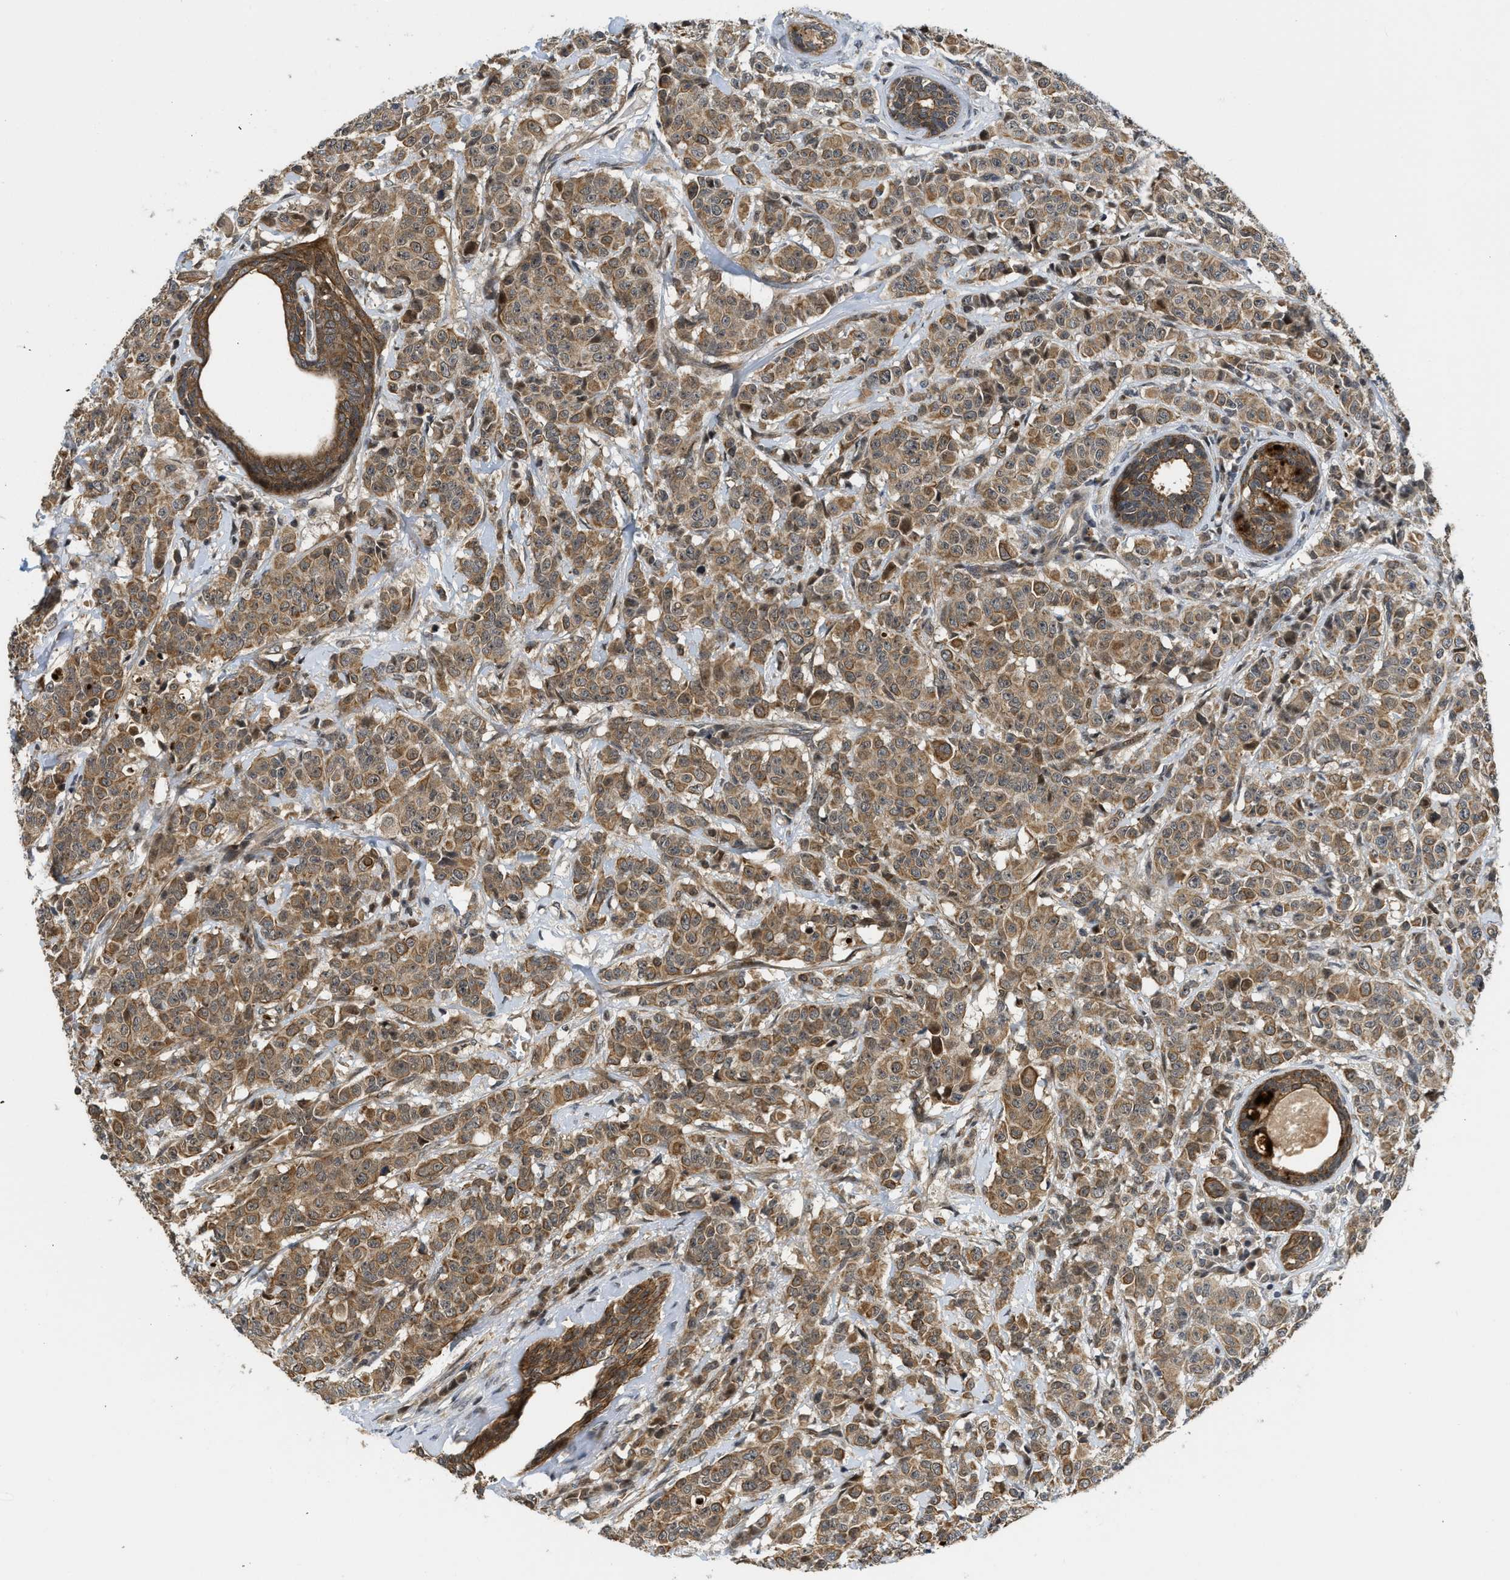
{"staining": {"intensity": "moderate", "quantity": ">75%", "location": "cytoplasmic/membranous"}, "tissue": "breast cancer", "cell_type": "Tumor cells", "image_type": "cancer", "snomed": [{"axis": "morphology", "description": "Normal tissue, NOS"}, {"axis": "morphology", "description": "Duct carcinoma"}, {"axis": "topography", "description": "Breast"}], "caption": "Immunohistochemistry (IHC) micrograph of neoplastic tissue: breast cancer stained using immunohistochemistry (IHC) displays medium levels of moderate protein expression localized specifically in the cytoplasmic/membranous of tumor cells, appearing as a cytoplasmic/membranous brown color.", "gene": "DNAJC28", "patient": {"sex": "female", "age": 40}}